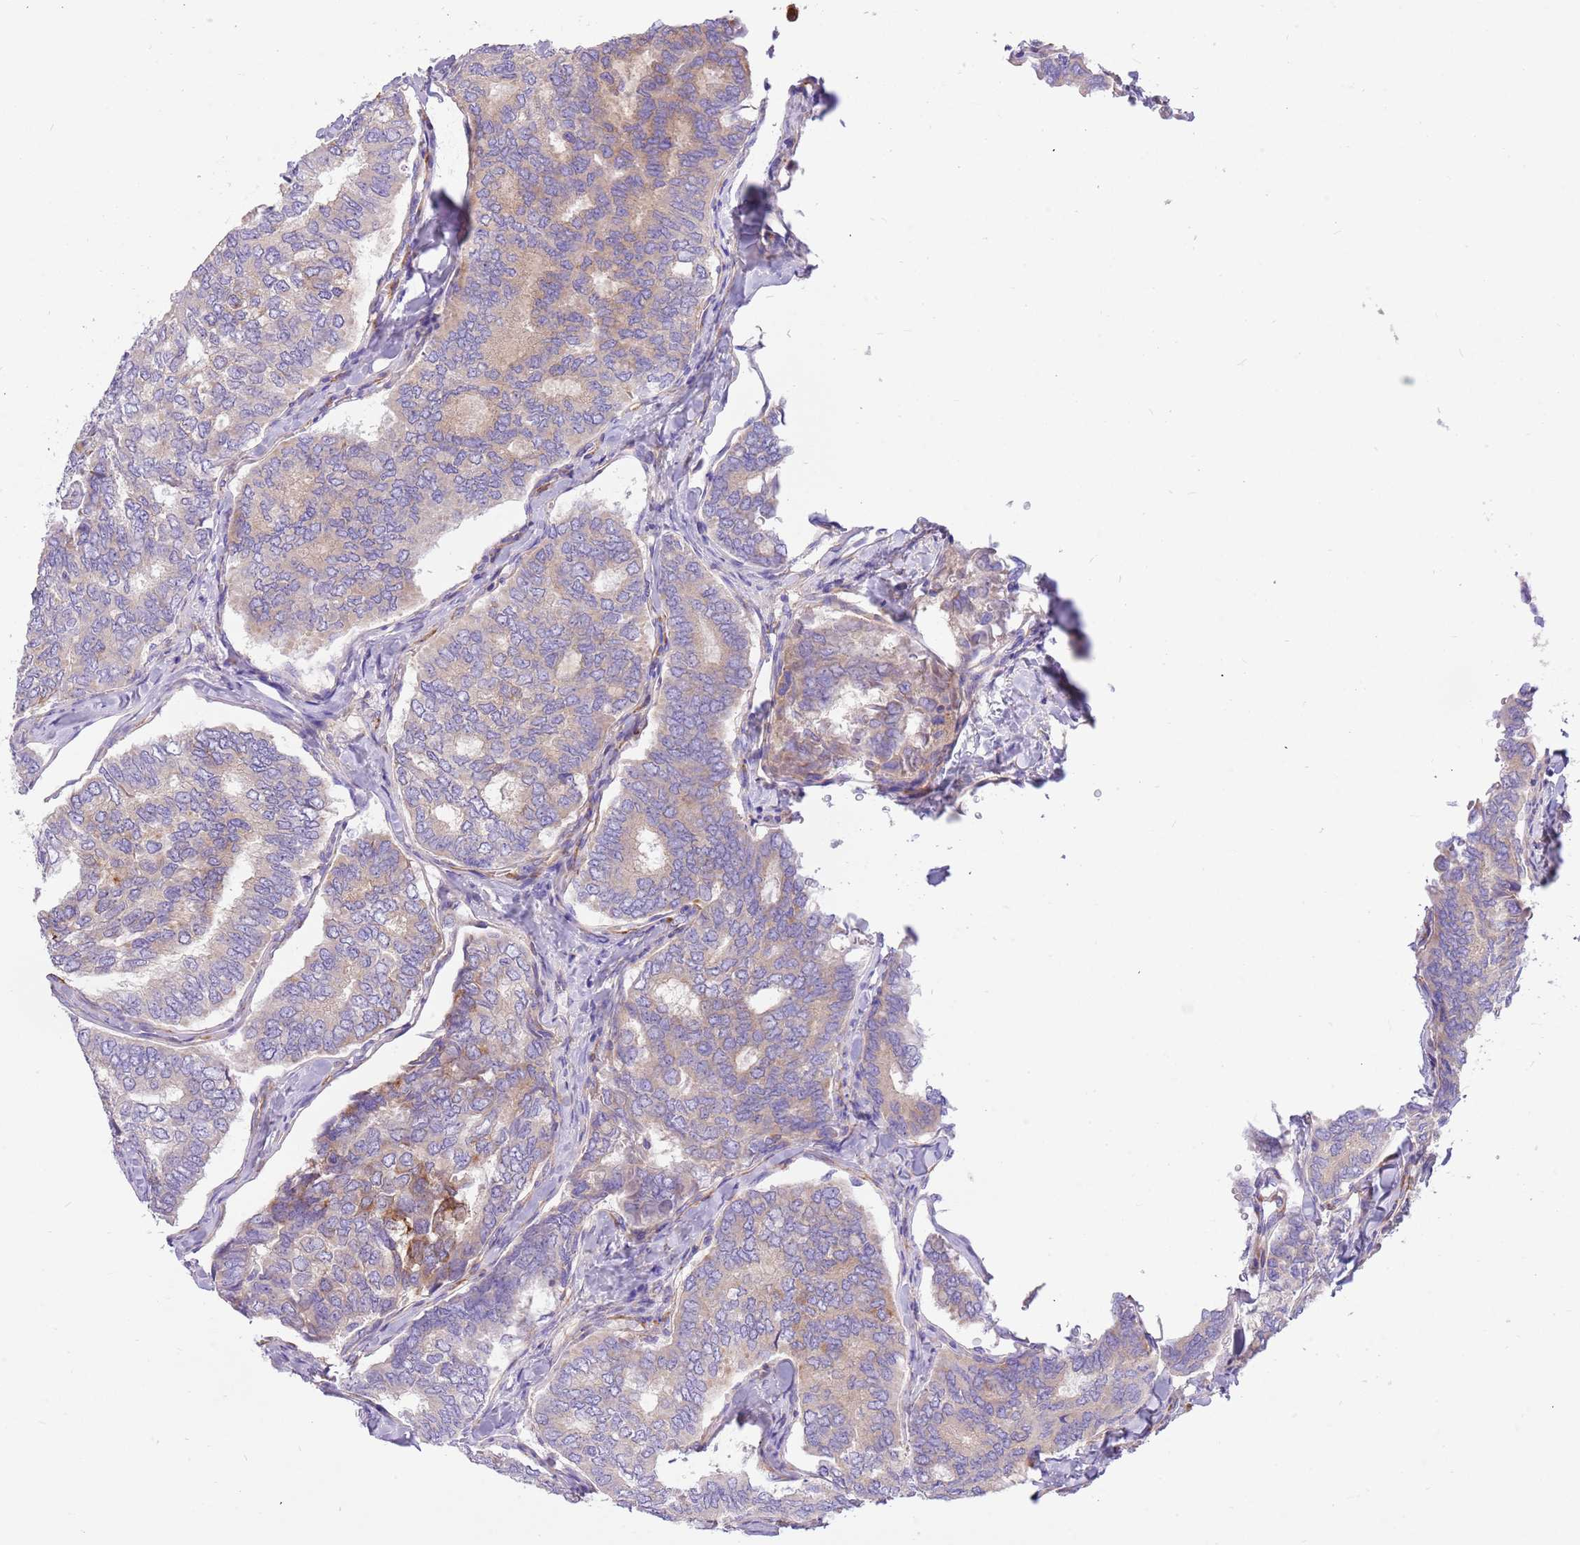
{"staining": {"intensity": "weak", "quantity": "<25%", "location": "cytoplasmic/membranous"}, "tissue": "thyroid cancer", "cell_type": "Tumor cells", "image_type": "cancer", "snomed": [{"axis": "morphology", "description": "Papillary adenocarcinoma, NOS"}, {"axis": "topography", "description": "Thyroid gland"}], "caption": "The histopathology image exhibits no significant staining in tumor cells of papillary adenocarcinoma (thyroid). (Brightfield microscopy of DAB immunohistochemistry (IHC) at high magnification).", "gene": "SERINC3", "patient": {"sex": "female", "age": 35}}